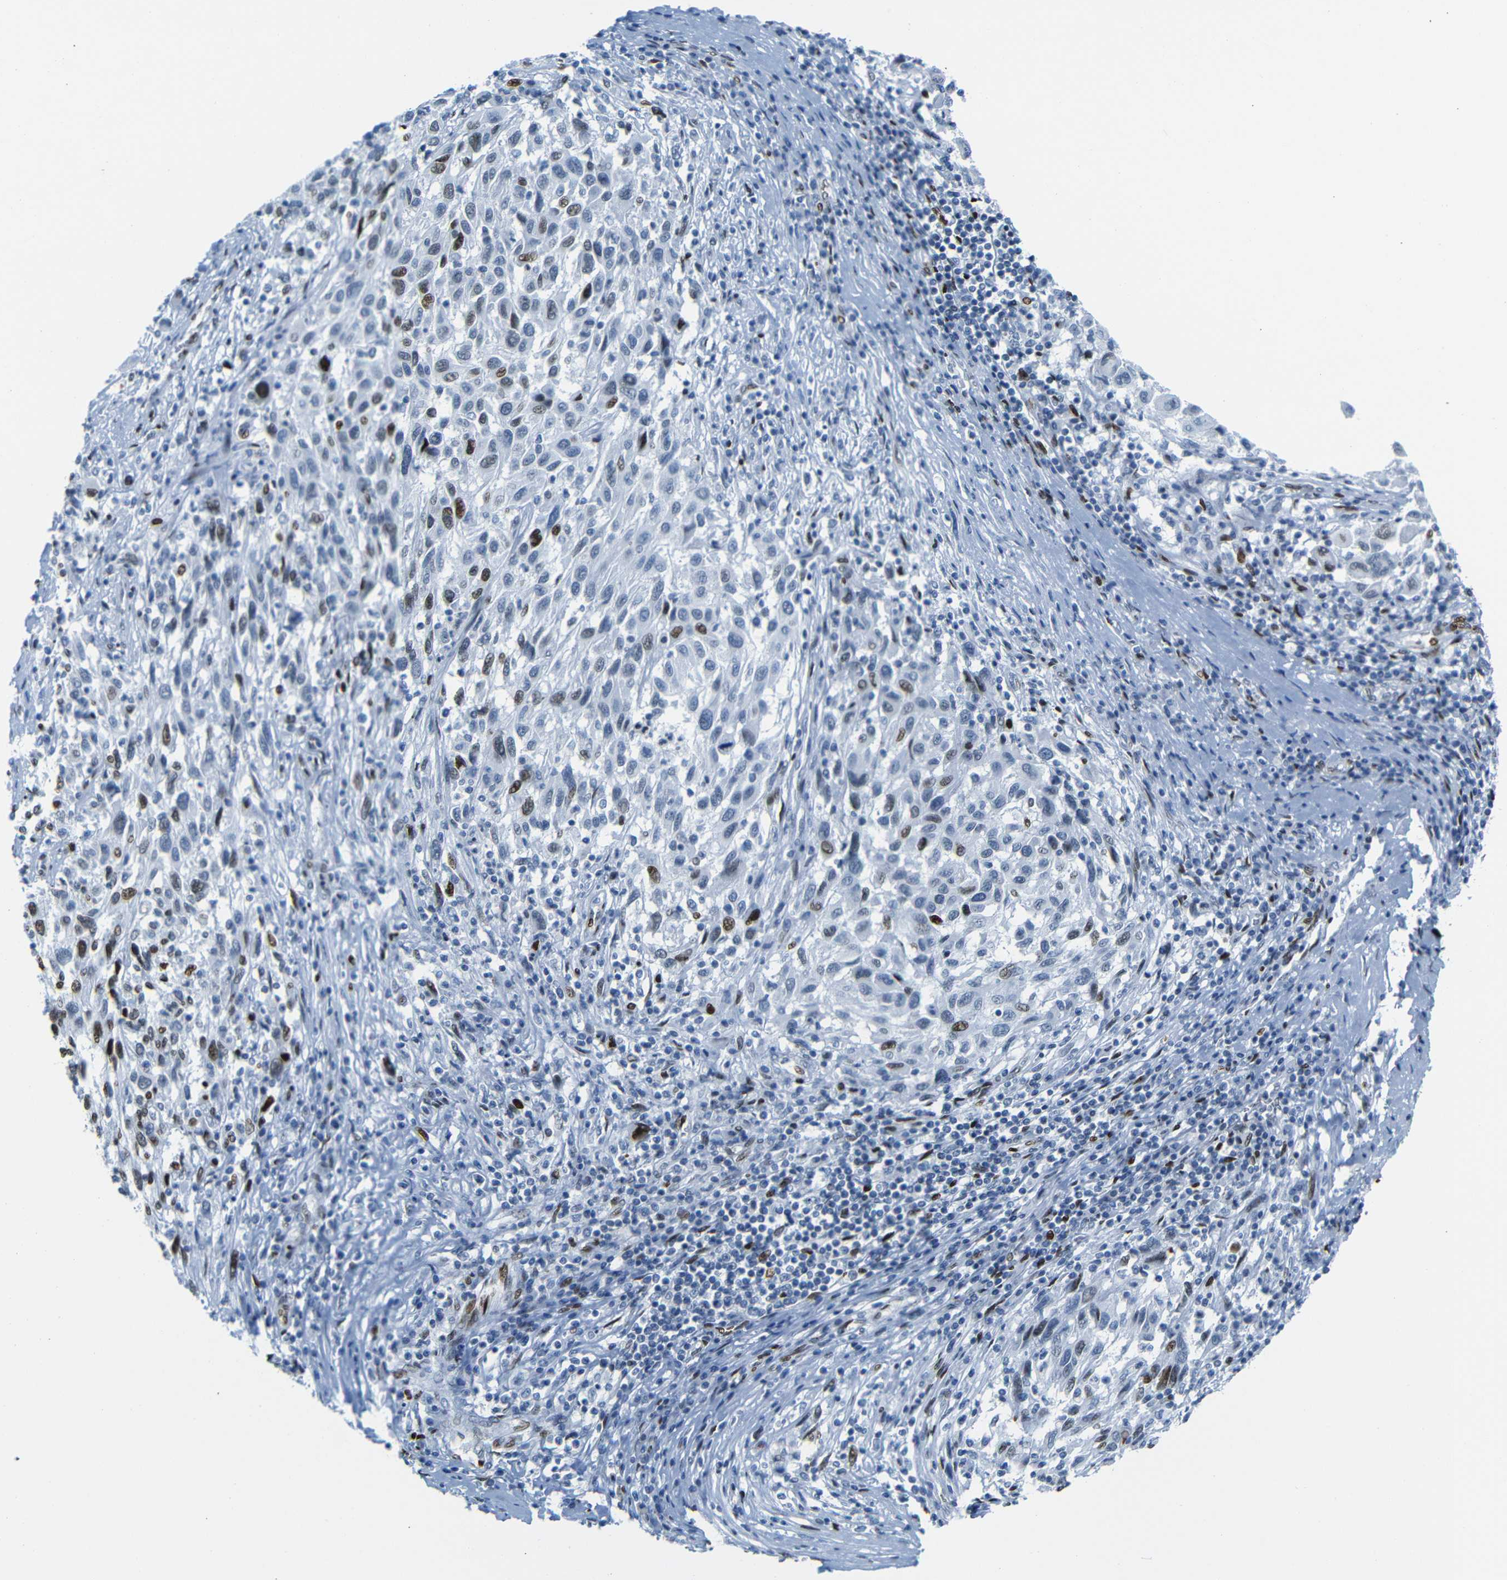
{"staining": {"intensity": "strong", "quantity": "25%-75%", "location": "nuclear"}, "tissue": "melanoma", "cell_type": "Tumor cells", "image_type": "cancer", "snomed": [{"axis": "morphology", "description": "Malignant melanoma, Metastatic site"}, {"axis": "topography", "description": "Lymph node"}], "caption": "Immunohistochemical staining of melanoma demonstrates high levels of strong nuclear staining in about 25%-75% of tumor cells.", "gene": "NPIPB15", "patient": {"sex": "male", "age": 61}}